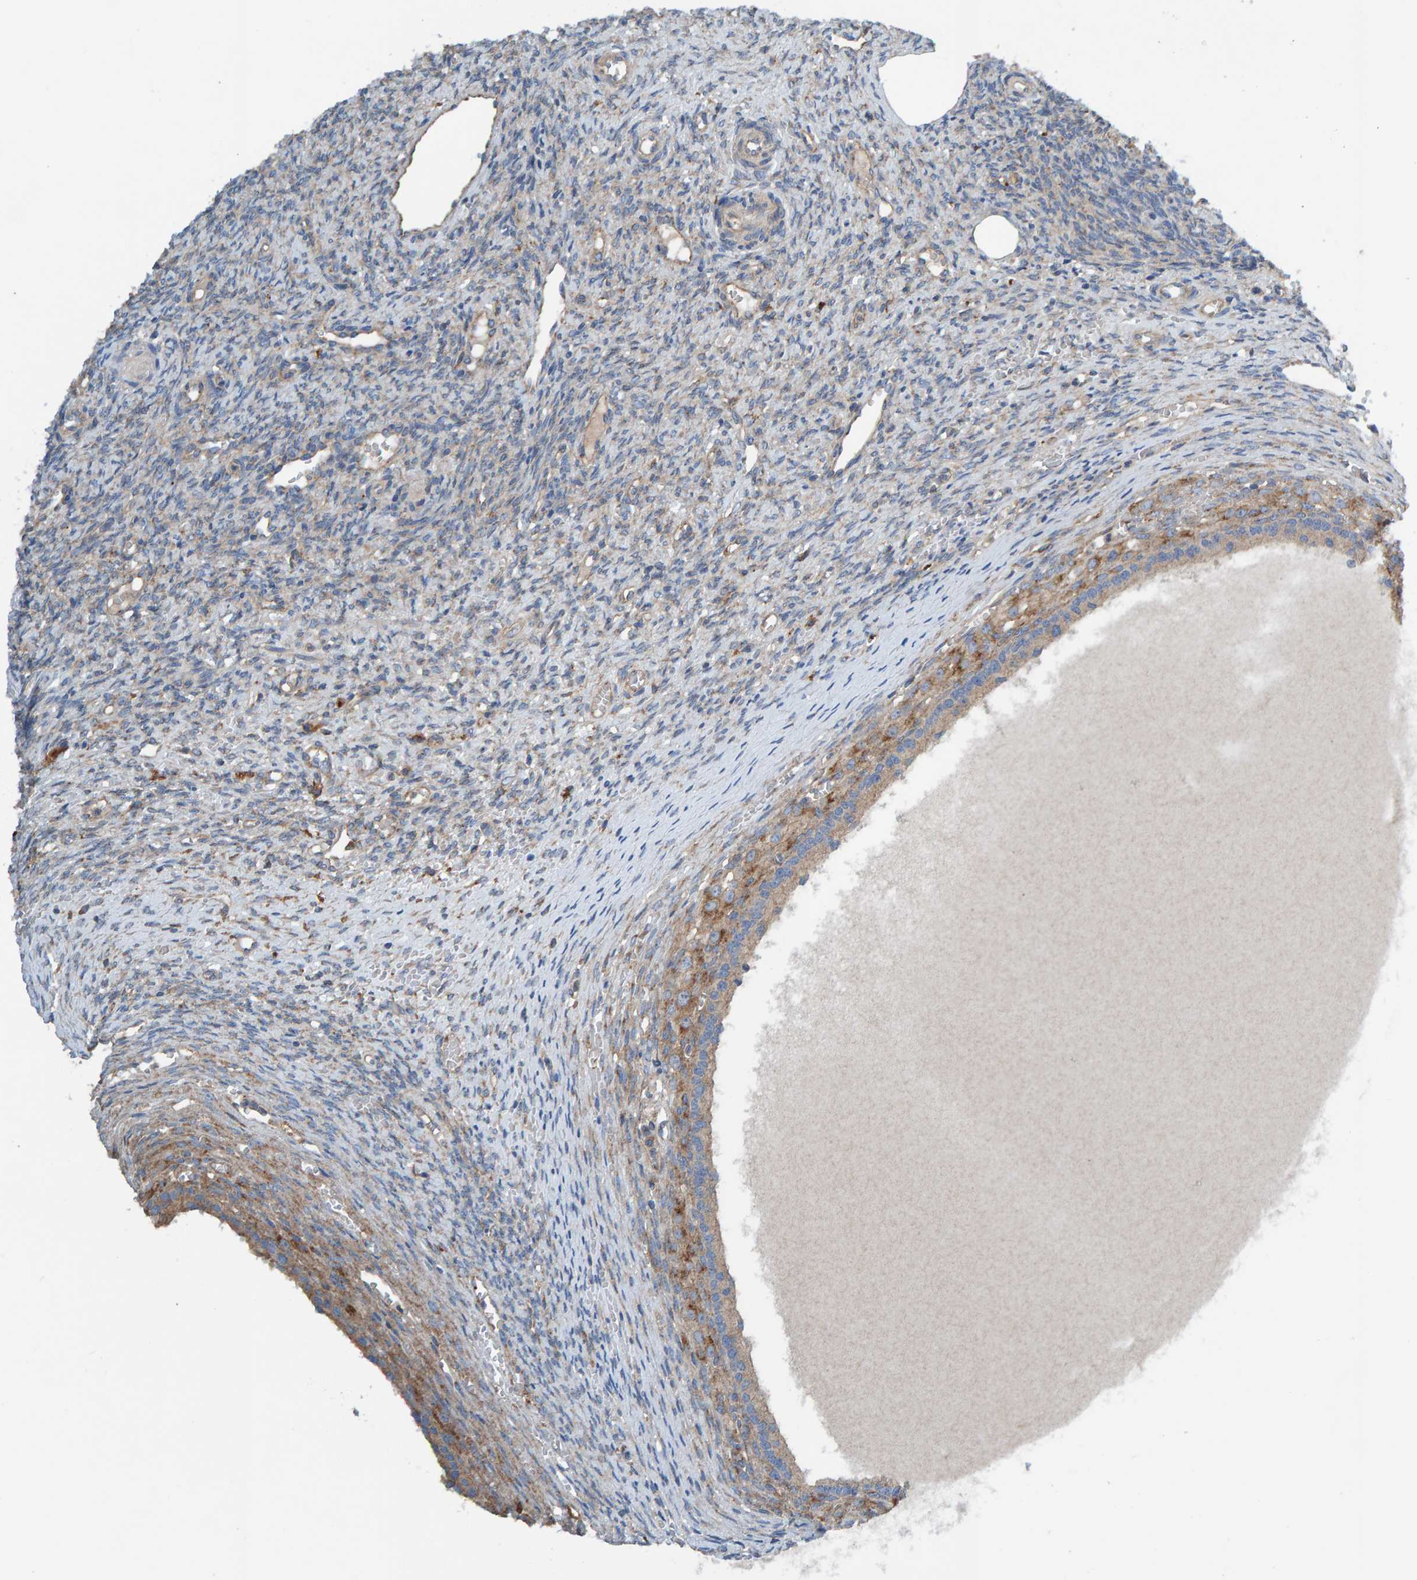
{"staining": {"intensity": "moderate", "quantity": ">75%", "location": "cytoplasmic/membranous"}, "tissue": "ovary", "cell_type": "Follicle cells", "image_type": "normal", "snomed": [{"axis": "morphology", "description": "Normal tissue, NOS"}, {"axis": "topography", "description": "Ovary"}], "caption": "Protein analysis of unremarkable ovary exhibits moderate cytoplasmic/membranous staining in about >75% of follicle cells. The staining was performed using DAB (3,3'-diaminobenzidine), with brown indicating positive protein expression. Nuclei are stained blue with hematoxylin.", "gene": "MKLN1", "patient": {"sex": "female", "age": 41}}